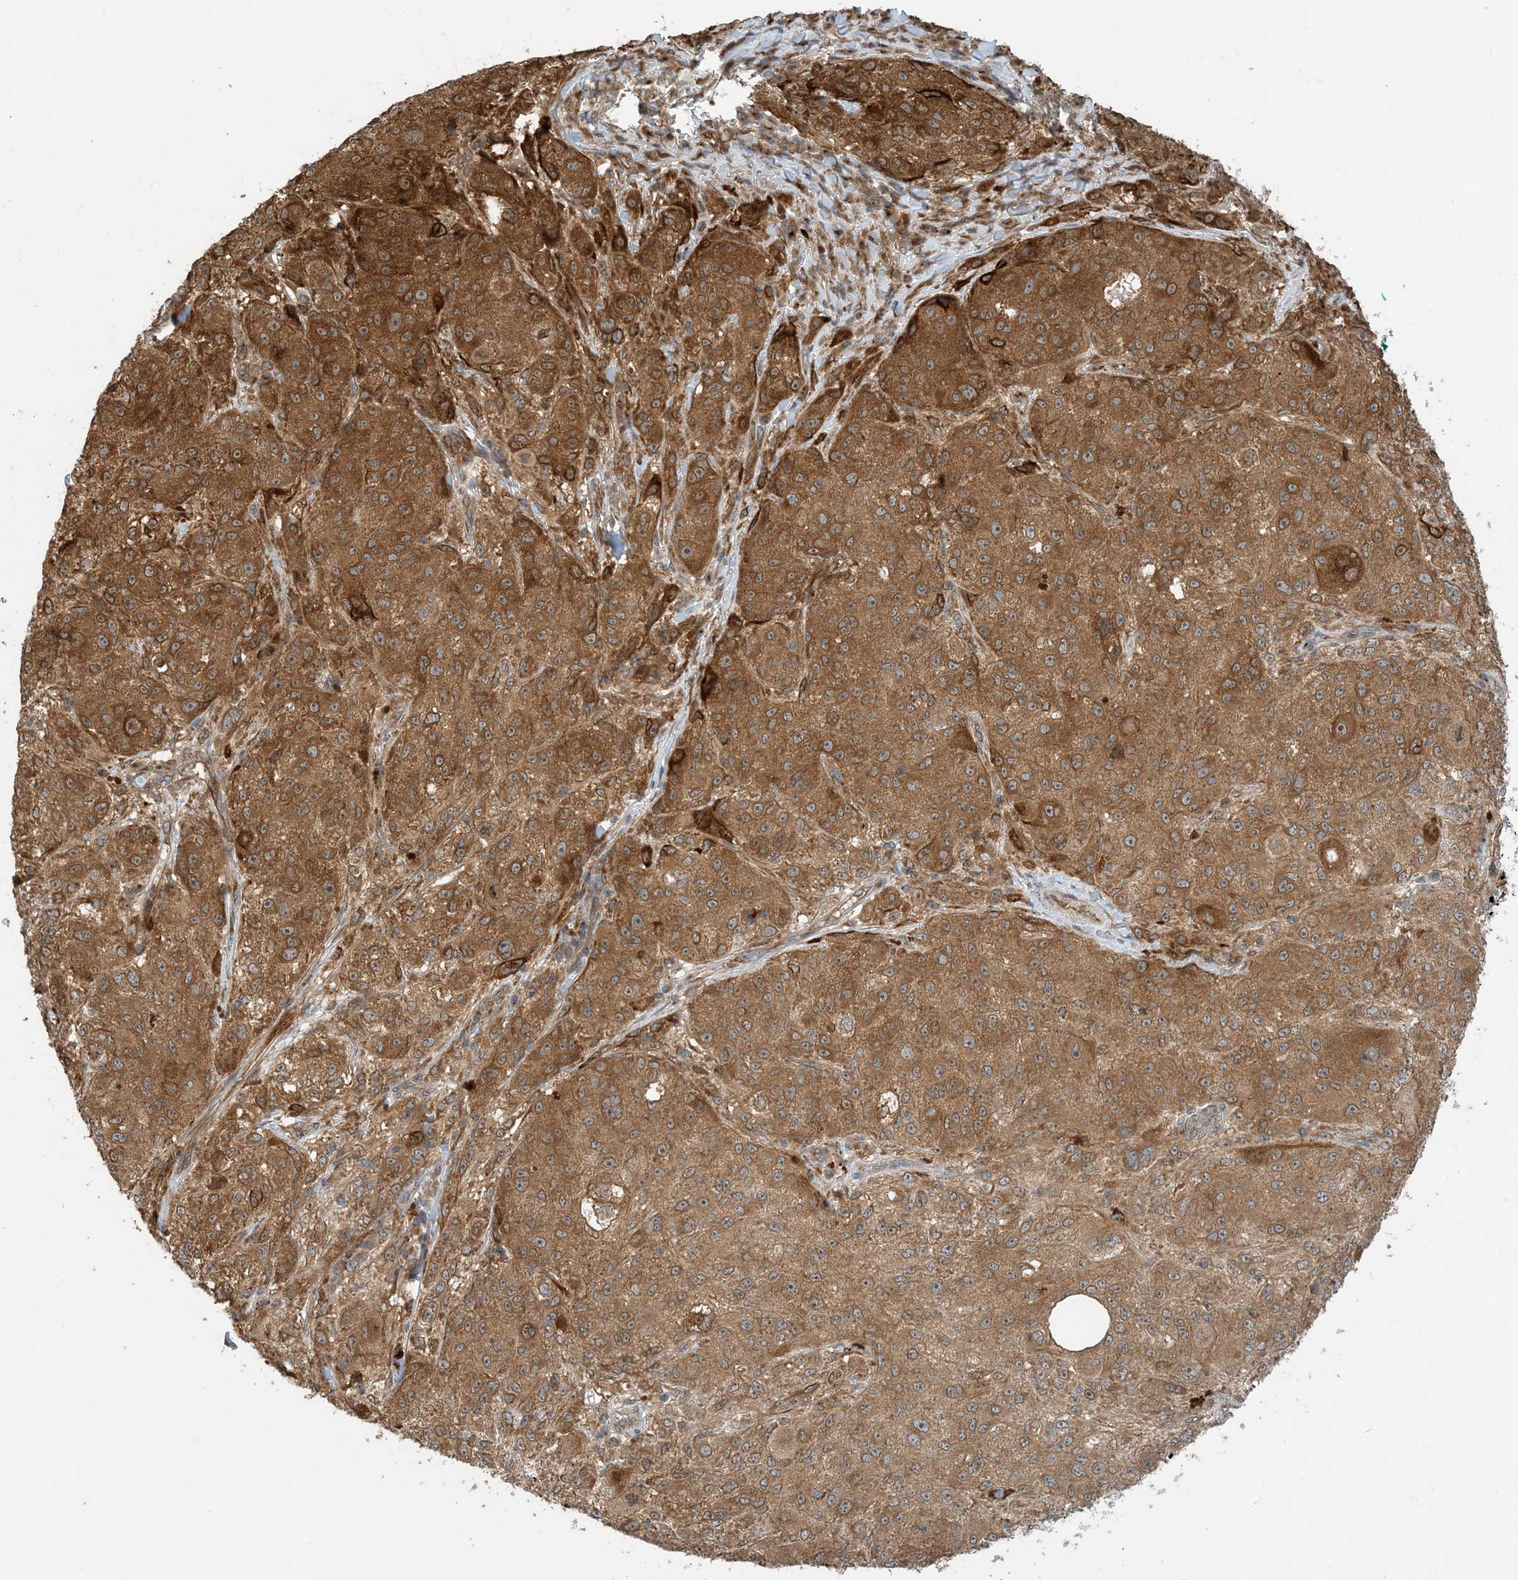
{"staining": {"intensity": "moderate", "quantity": ">75%", "location": "cytoplasmic/membranous"}, "tissue": "melanoma", "cell_type": "Tumor cells", "image_type": "cancer", "snomed": [{"axis": "morphology", "description": "Necrosis, NOS"}, {"axis": "morphology", "description": "Malignant melanoma, NOS"}, {"axis": "topography", "description": "Skin"}], "caption": "This image shows IHC staining of human malignant melanoma, with medium moderate cytoplasmic/membranous positivity in approximately >75% of tumor cells.", "gene": "ZBTB3", "patient": {"sex": "female", "age": 87}}